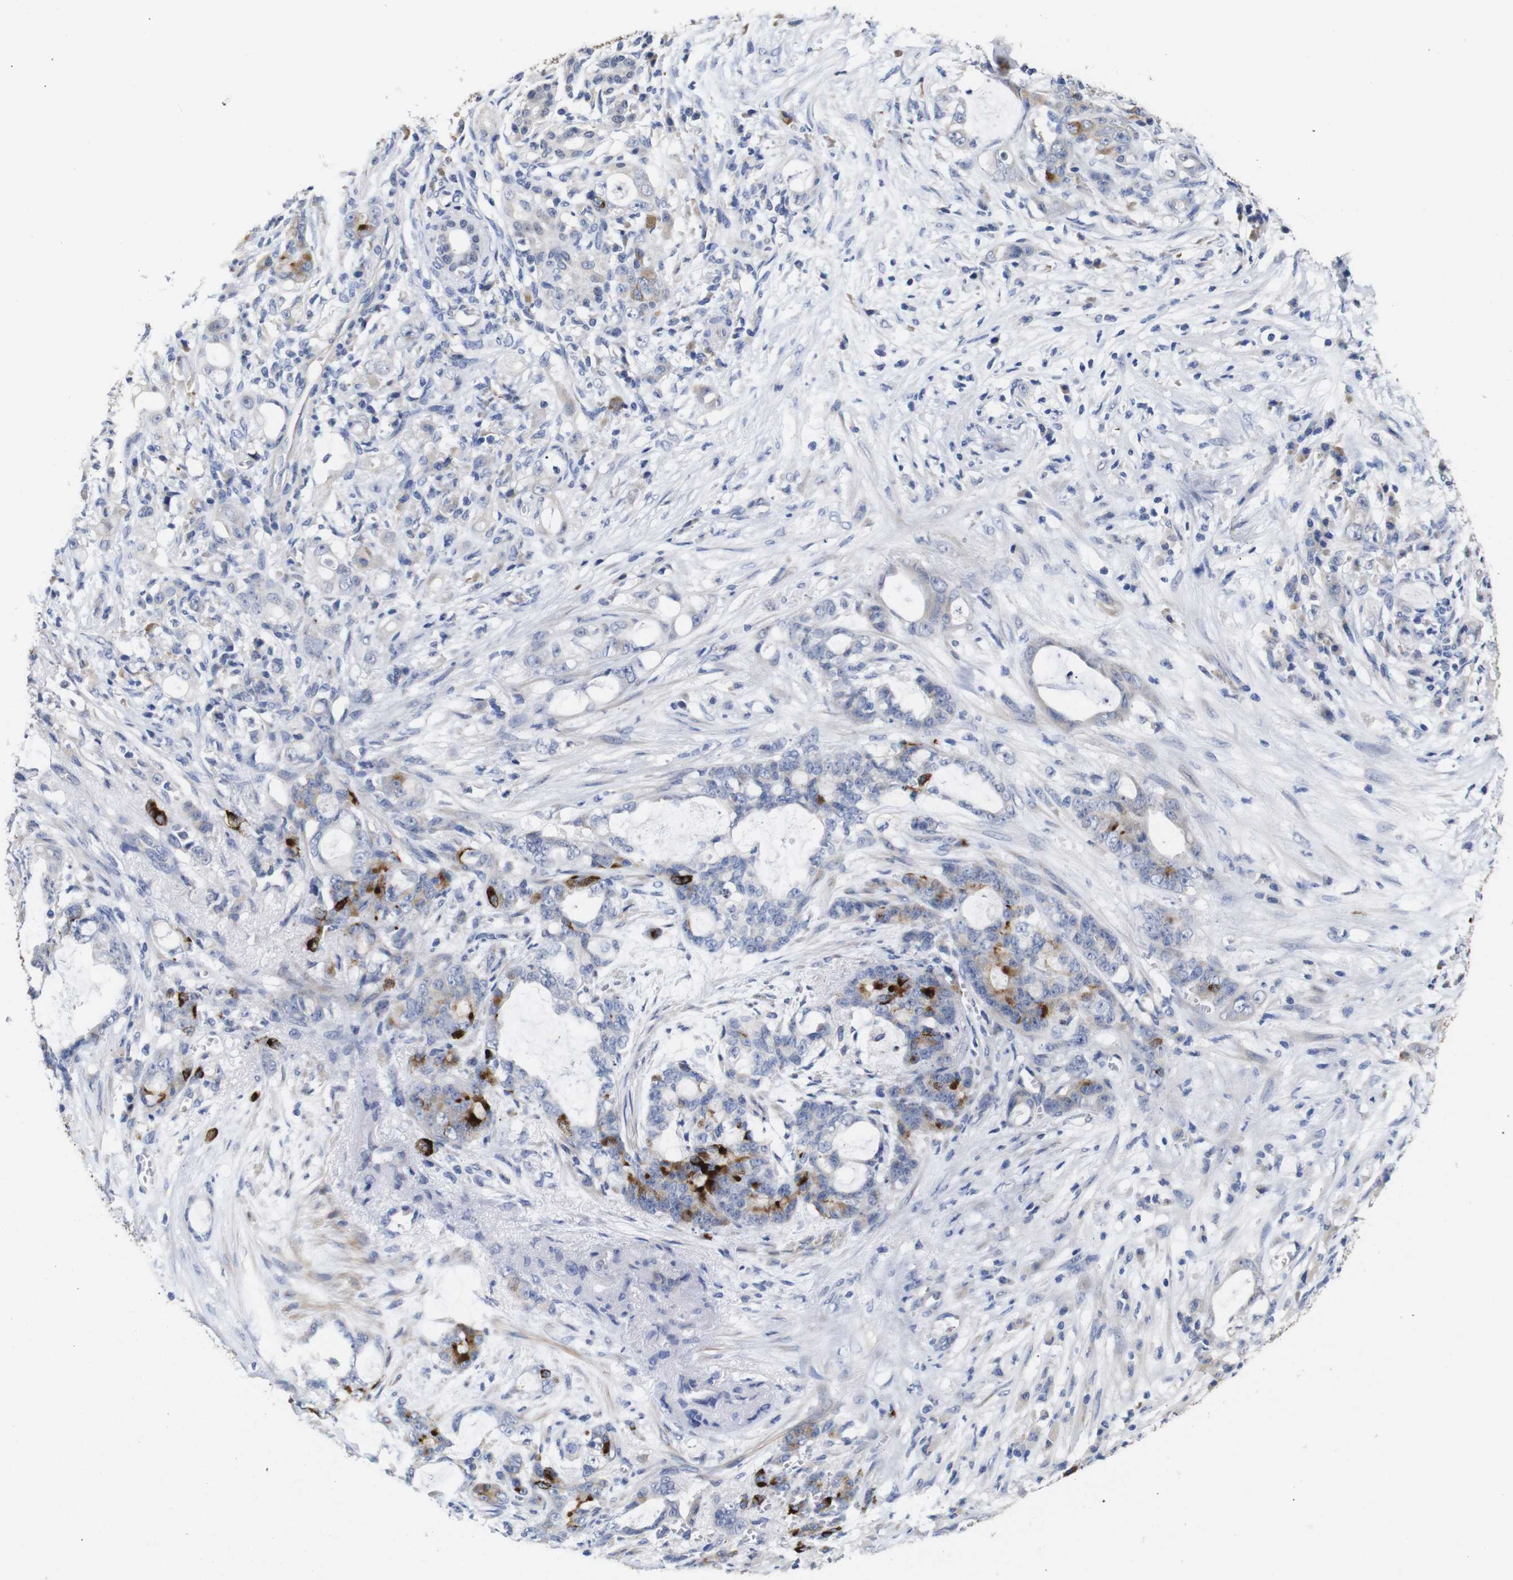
{"staining": {"intensity": "strong", "quantity": "<25%", "location": "cytoplasmic/membranous"}, "tissue": "pancreatic cancer", "cell_type": "Tumor cells", "image_type": "cancer", "snomed": [{"axis": "morphology", "description": "Adenocarcinoma, NOS"}, {"axis": "topography", "description": "Pancreas"}], "caption": "Human pancreatic cancer (adenocarcinoma) stained with a protein marker reveals strong staining in tumor cells.", "gene": "TCEAL9", "patient": {"sex": "female", "age": 73}}